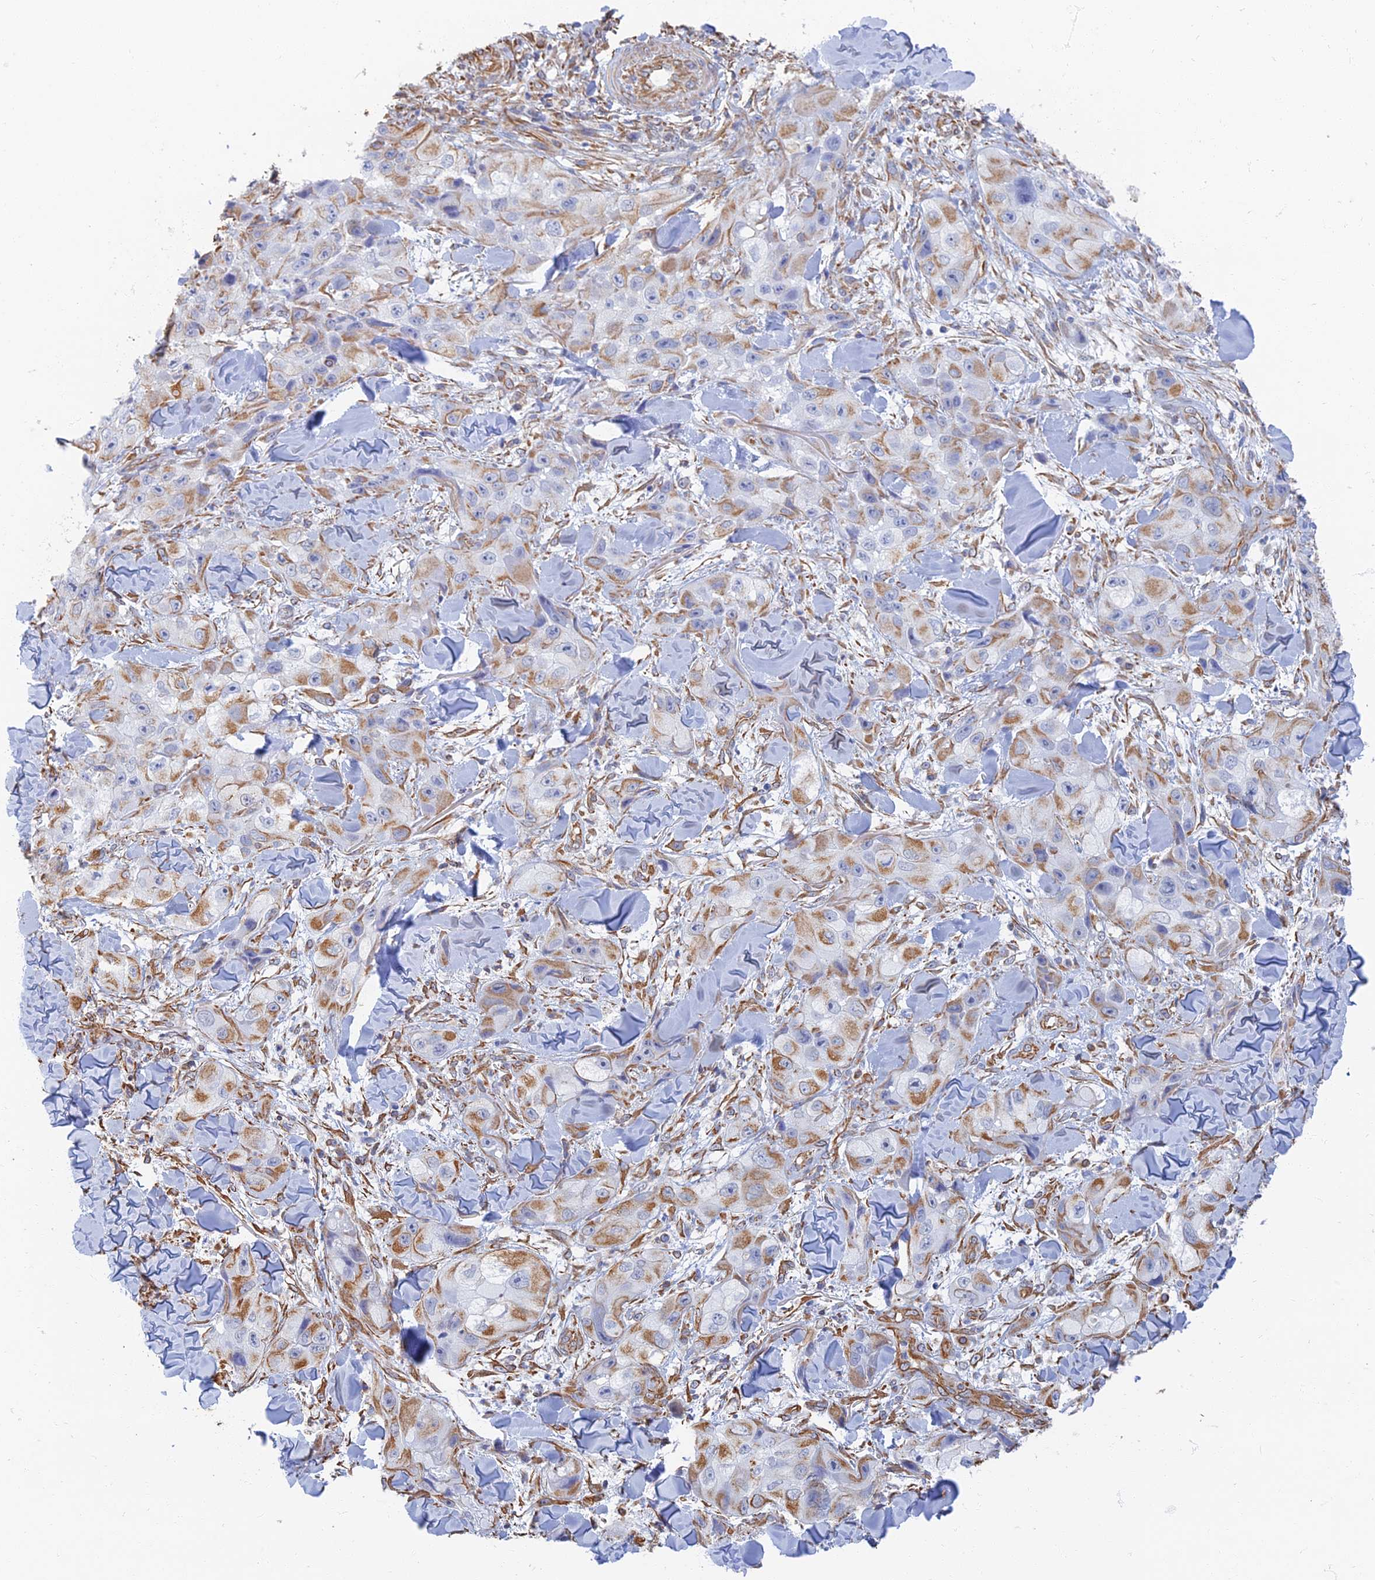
{"staining": {"intensity": "moderate", "quantity": "25%-75%", "location": "cytoplasmic/membranous"}, "tissue": "skin cancer", "cell_type": "Tumor cells", "image_type": "cancer", "snomed": [{"axis": "morphology", "description": "Squamous cell carcinoma, NOS"}, {"axis": "topography", "description": "Skin"}, {"axis": "topography", "description": "Subcutis"}], "caption": "Human skin cancer (squamous cell carcinoma) stained with a brown dye shows moderate cytoplasmic/membranous positive staining in about 25%-75% of tumor cells.", "gene": "RMC1", "patient": {"sex": "male", "age": 73}}